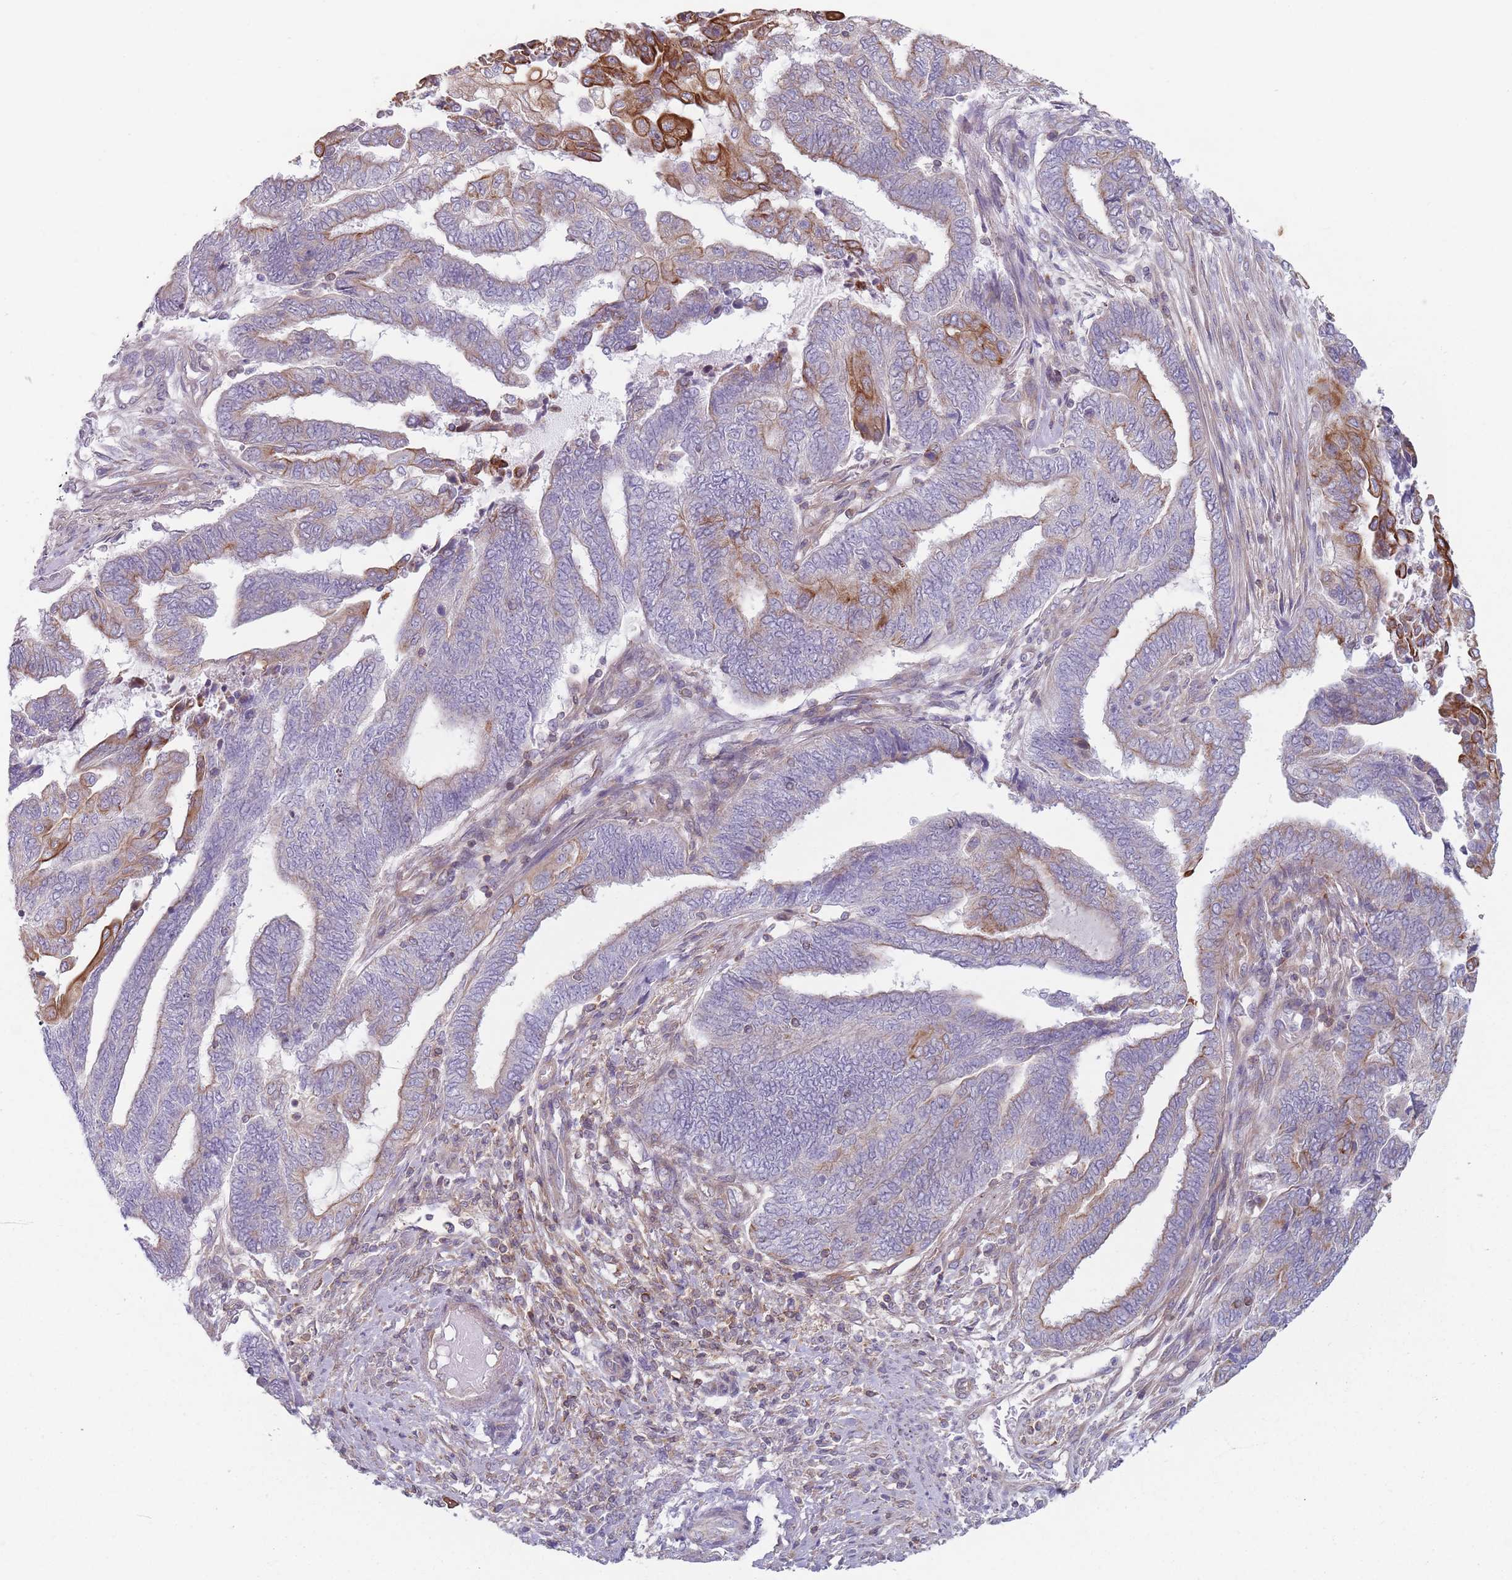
{"staining": {"intensity": "strong", "quantity": "<25%", "location": "cytoplasmic/membranous"}, "tissue": "endometrial cancer", "cell_type": "Tumor cells", "image_type": "cancer", "snomed": [{"axis": "morphology", "description": "Adenocarcinoma, NOS"}, {"axis": "topography", "description": "Uterus"}, {"axis": "topography", "description": "Endometrium"}], "caption": "Endometrial cancer (adenocarcinoma) stained for a protein displays strong cytoplasmic/membranous positivity in tumor cells.", "gene": "HSBP1L1", "patient": {"sex": "female", "age": 70}}